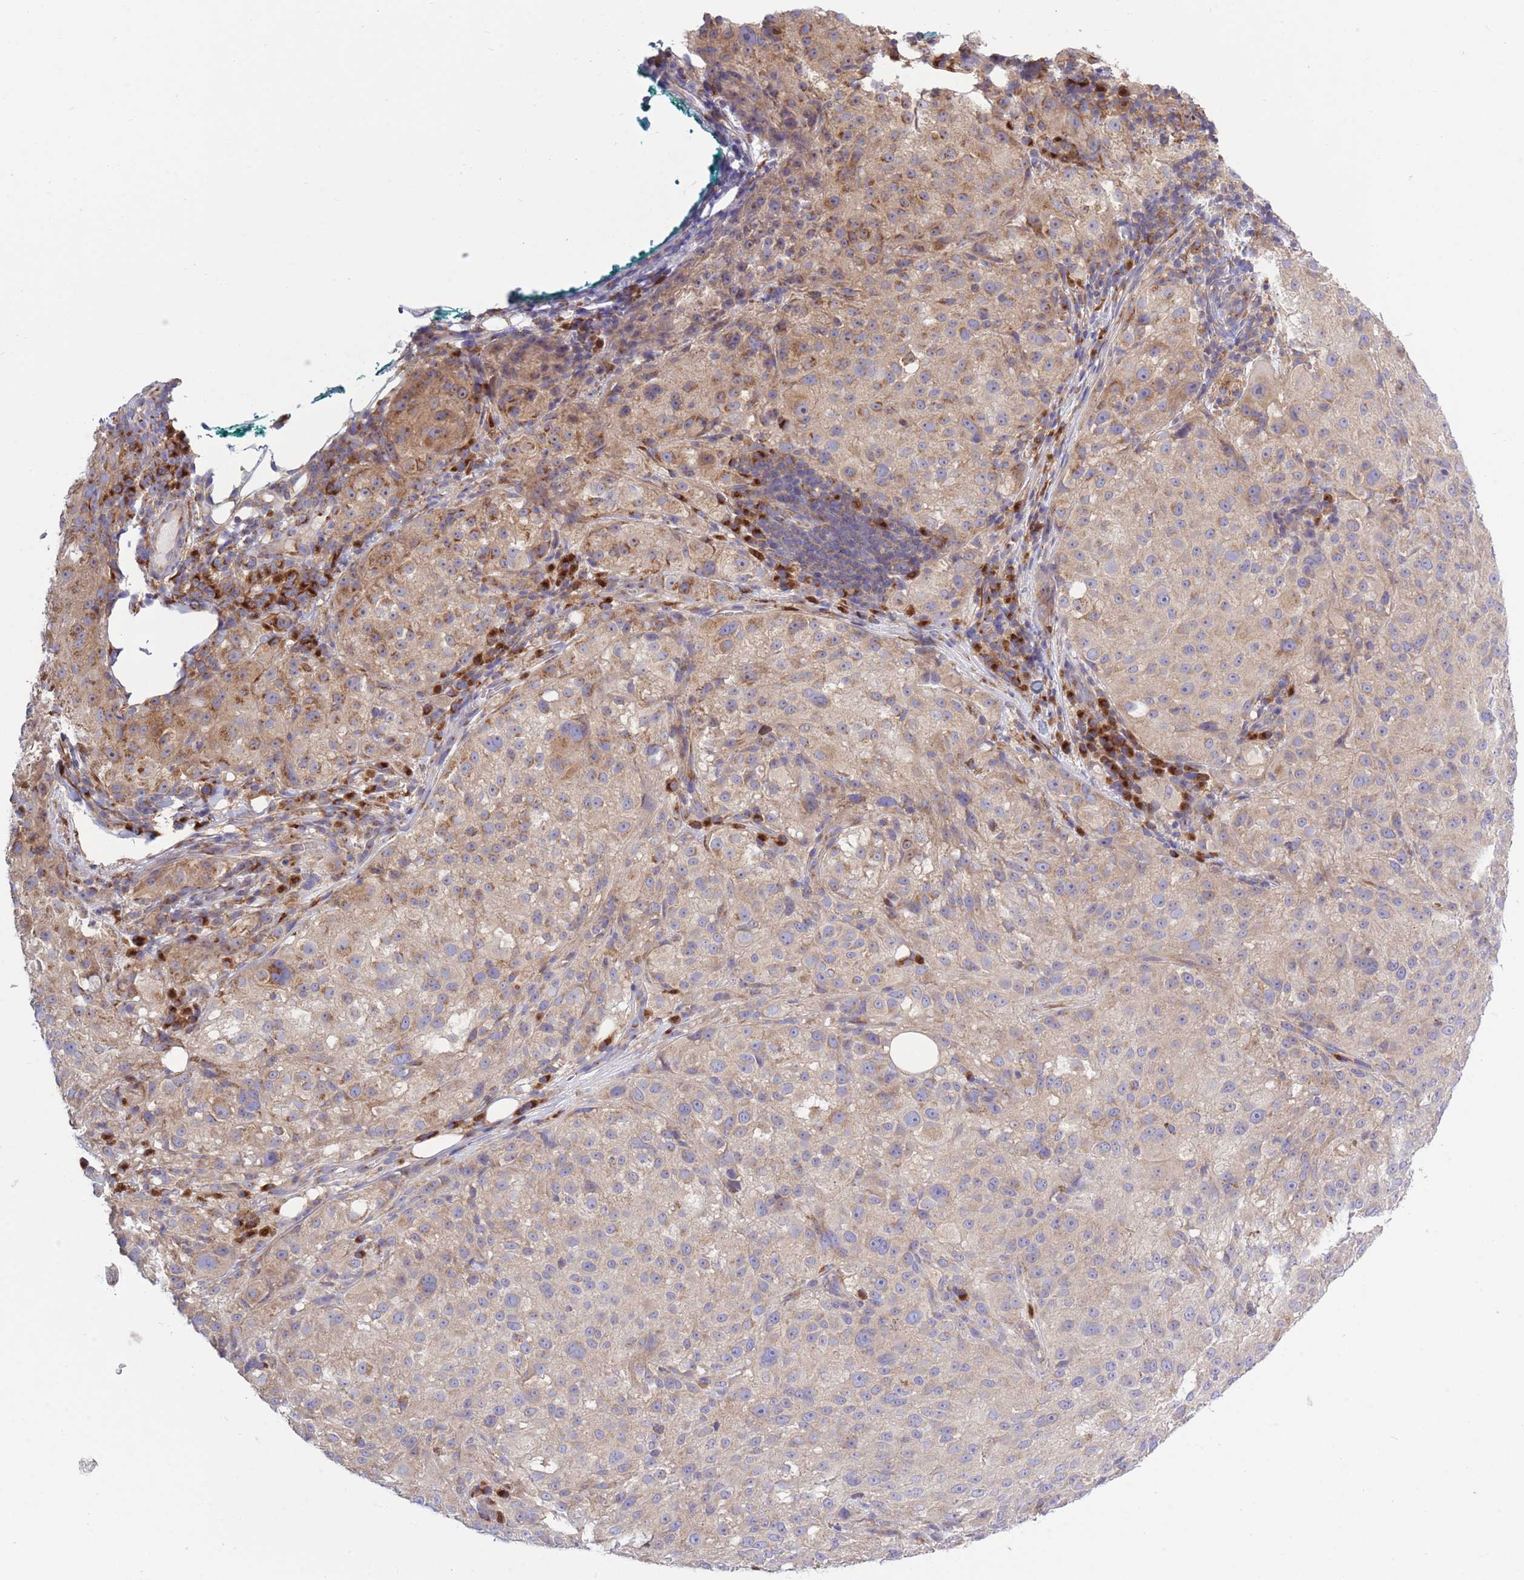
{"staining": {"intensity": "moderate", "quantity": "25%-75%", "location": "cytoplasmic/membranous"}, "tissue": "melanoma", "cell_type": "Tumor cells", "image_type": "cancer", "snomed": [{"axis": "morphology", "description": "Necrosis, NOS"}, {"axis": "morphology", "description": "Malignant melanoma, NOS"}, {"axis": "topography", "description": "Skin"}], "caption": "Tumor cells display moderate cytoplasmic/membranous positivity in approximately 25%-75% of cells in malignant melanoma.", "gene": "COPG2", "patient": {"sex": "female", "age": 87}}